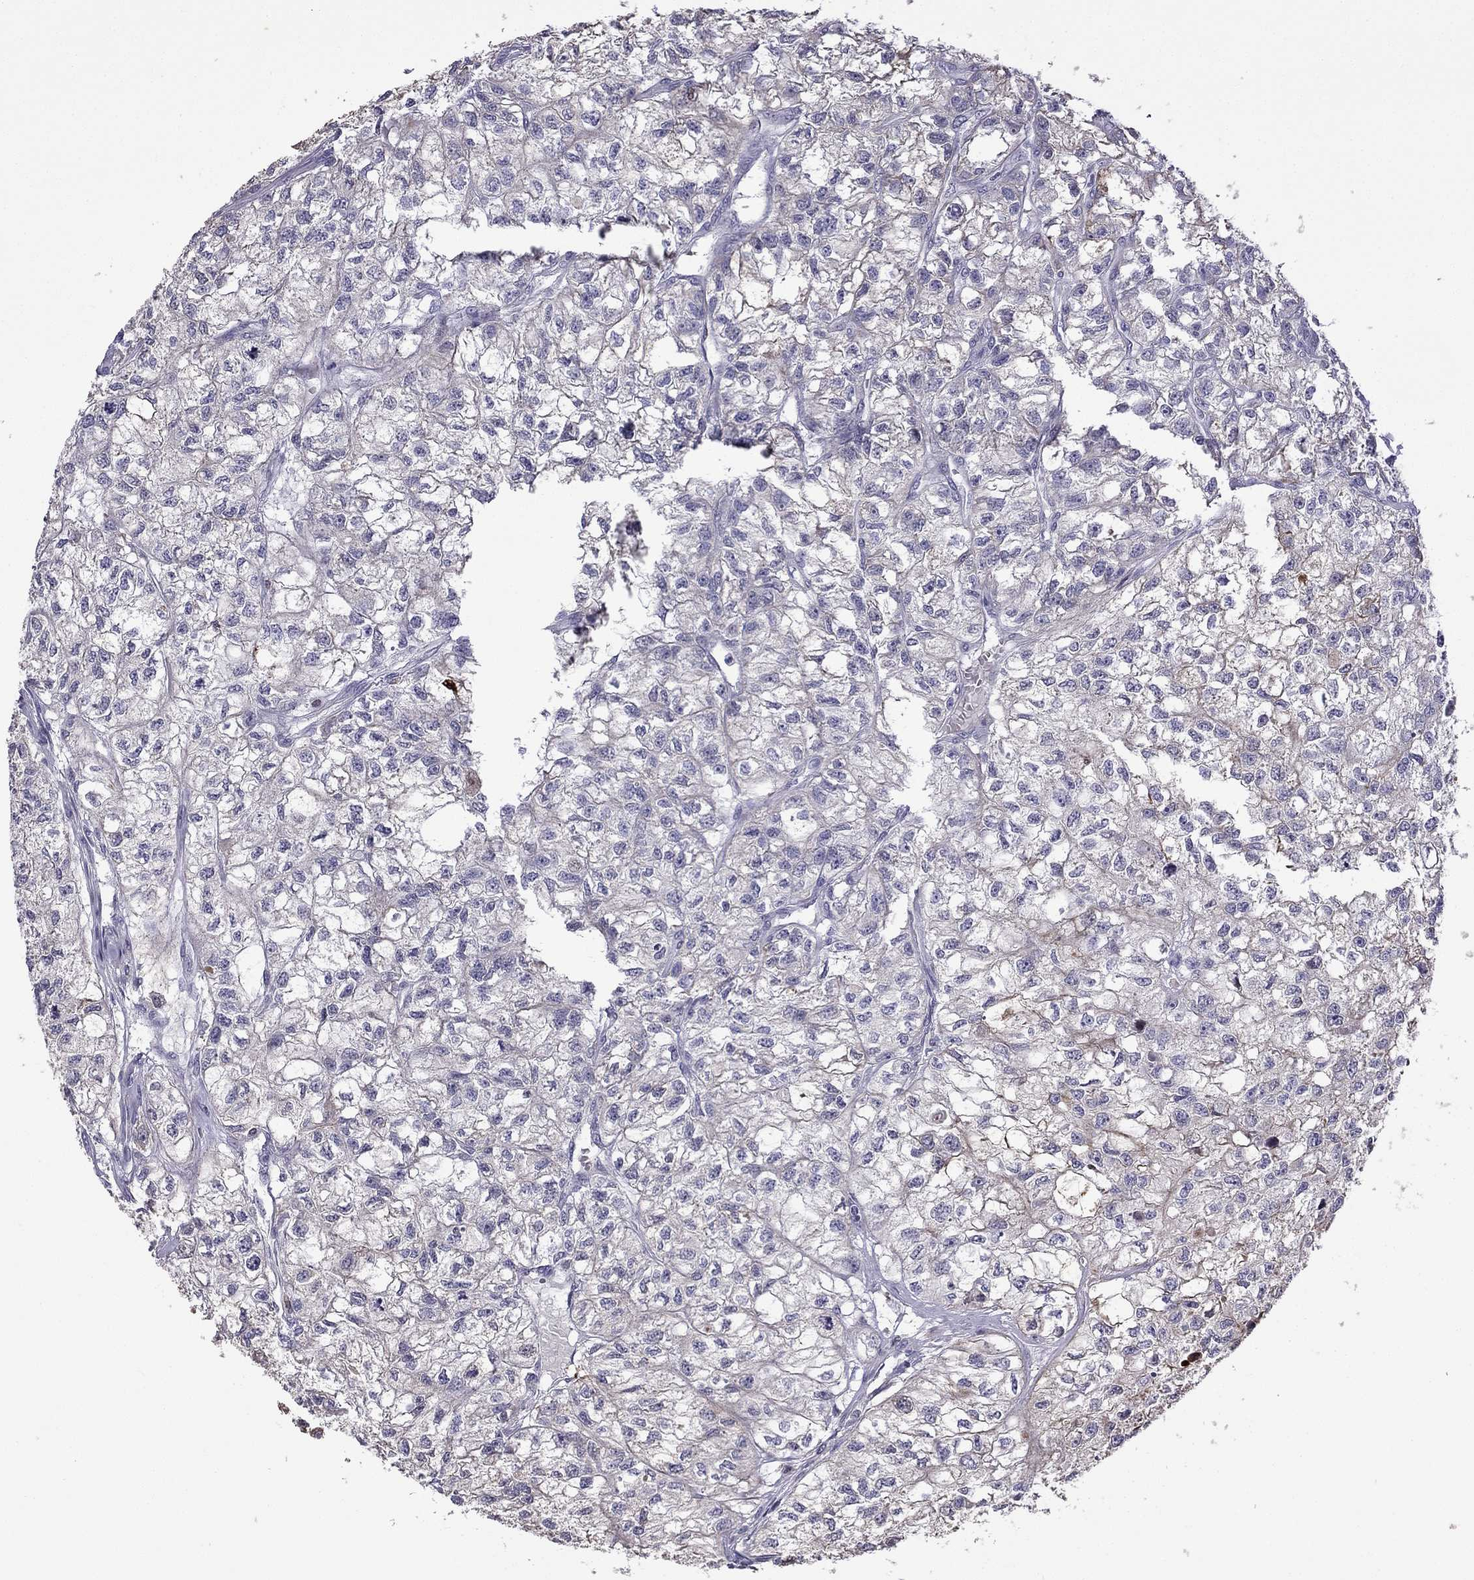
{"staining": {"intensity": "weak", "quantity": "<25%", "location": "cytoplasmic/membranous"}, "tissue": "renal cancer", "cell_type": "Tumor cells", "image_type": "cancer", "snomed": [{"axis": "morphology", "description": "Adenocarcinoma, NOS"}, {"axis": "topography", "description": "Kidney"}], "caption": "Tumor cells show no significant positivity in renal adenocarcinoma. (DAB IHC with hematoxylin counter stain).", "gene": "CFAP70", "patient": {"sex": "male", "age": 56}}